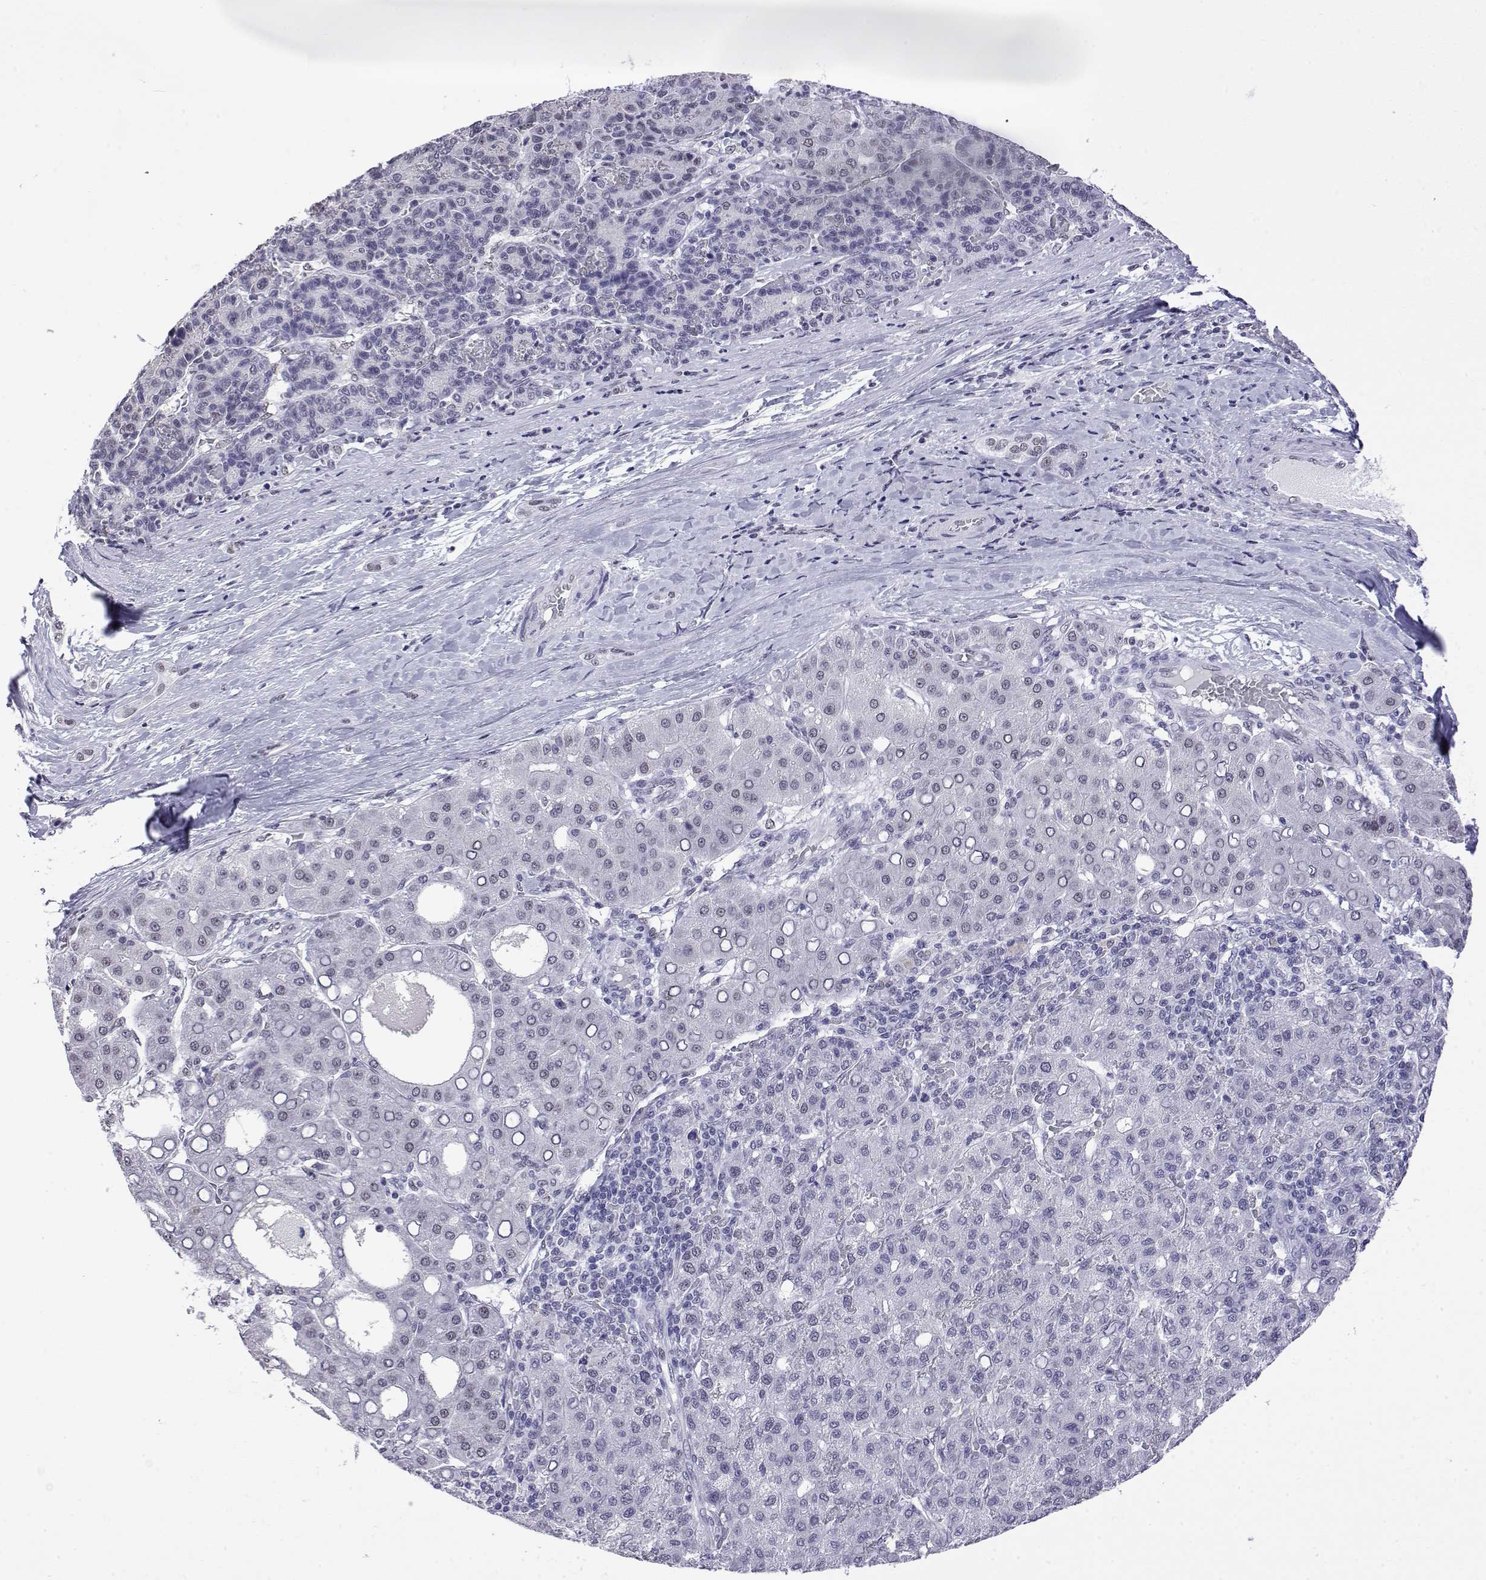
{"staining": {"intensity": "negative", "quantity": "none", "location": "none"}, "tissue": "liver cancer", "cell_type": "Tumor cells", "image_type": "cancer", "snomed": [{"axis": "morphology", "description": "Carcinoma, Hepatocellular, NOS"}, {"axis": "topography", "description": "Liver"}], "caption": "Human hepatocellular carcinoma (liver) stained for a protein using IHC shows no expression in tumor cells.", "gene": "POLDIP3", "patient": {"sex": "male", "age": 65}}